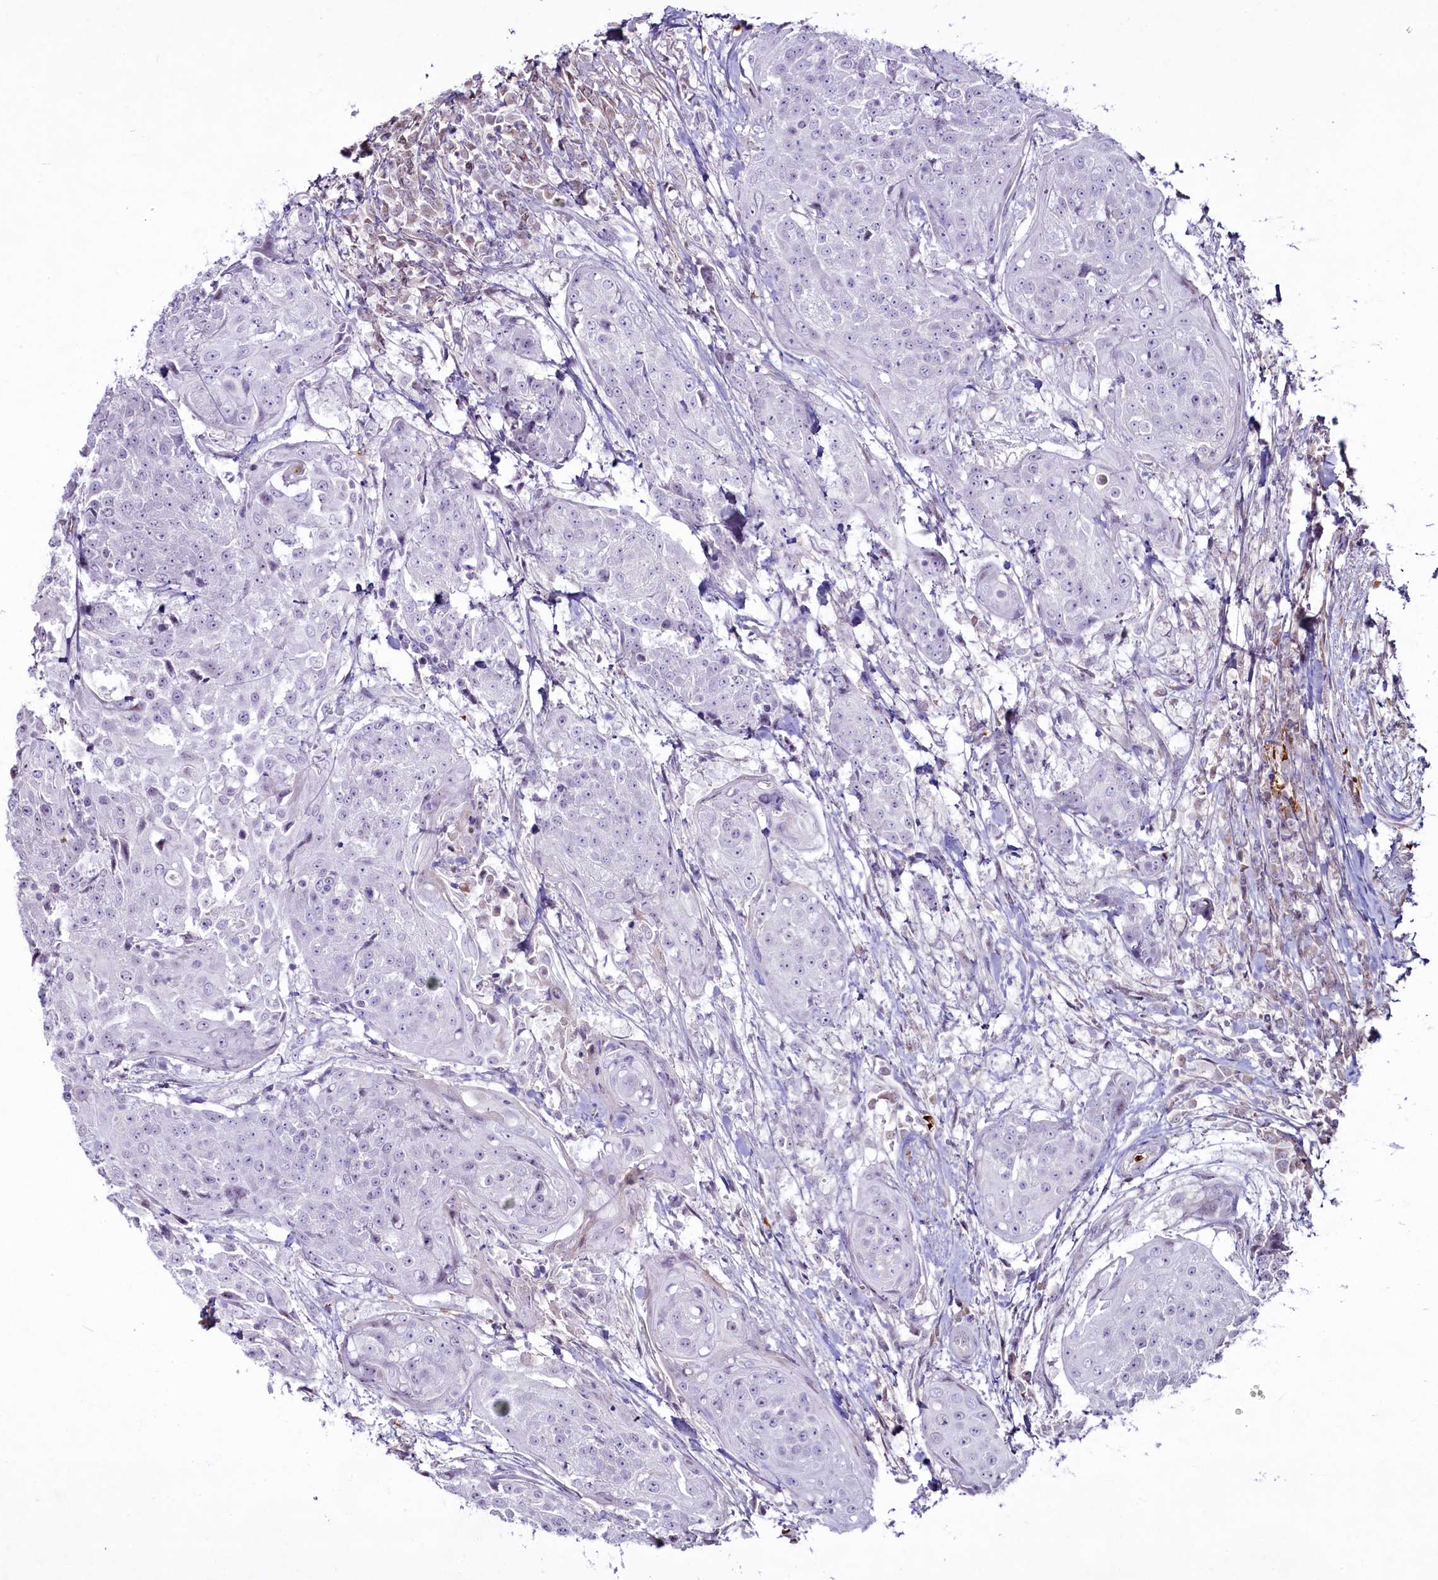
{"staining": {"intensity": "negative", "quantity": "none", "location": "none"}, "tissue": "urothelial cancer", "cell_type": "Tumor cells", "image_type": "cancer", "snomed": [{"axis": "morphology", "description": "Urothelial carcinoma, High grade"}, {"axis": "topography", "description": "Urinary bladder"}], "caption": "Tumor cells show no significant protein staining in urothelial cancer. (DAB (3,3'-diaminobenzidine) immunohistochemistry (IHC) visualized using brightfield microscopy, high magnification).", "gene": "SUSD3", "patient": {"sex": "female", "age": 63}}